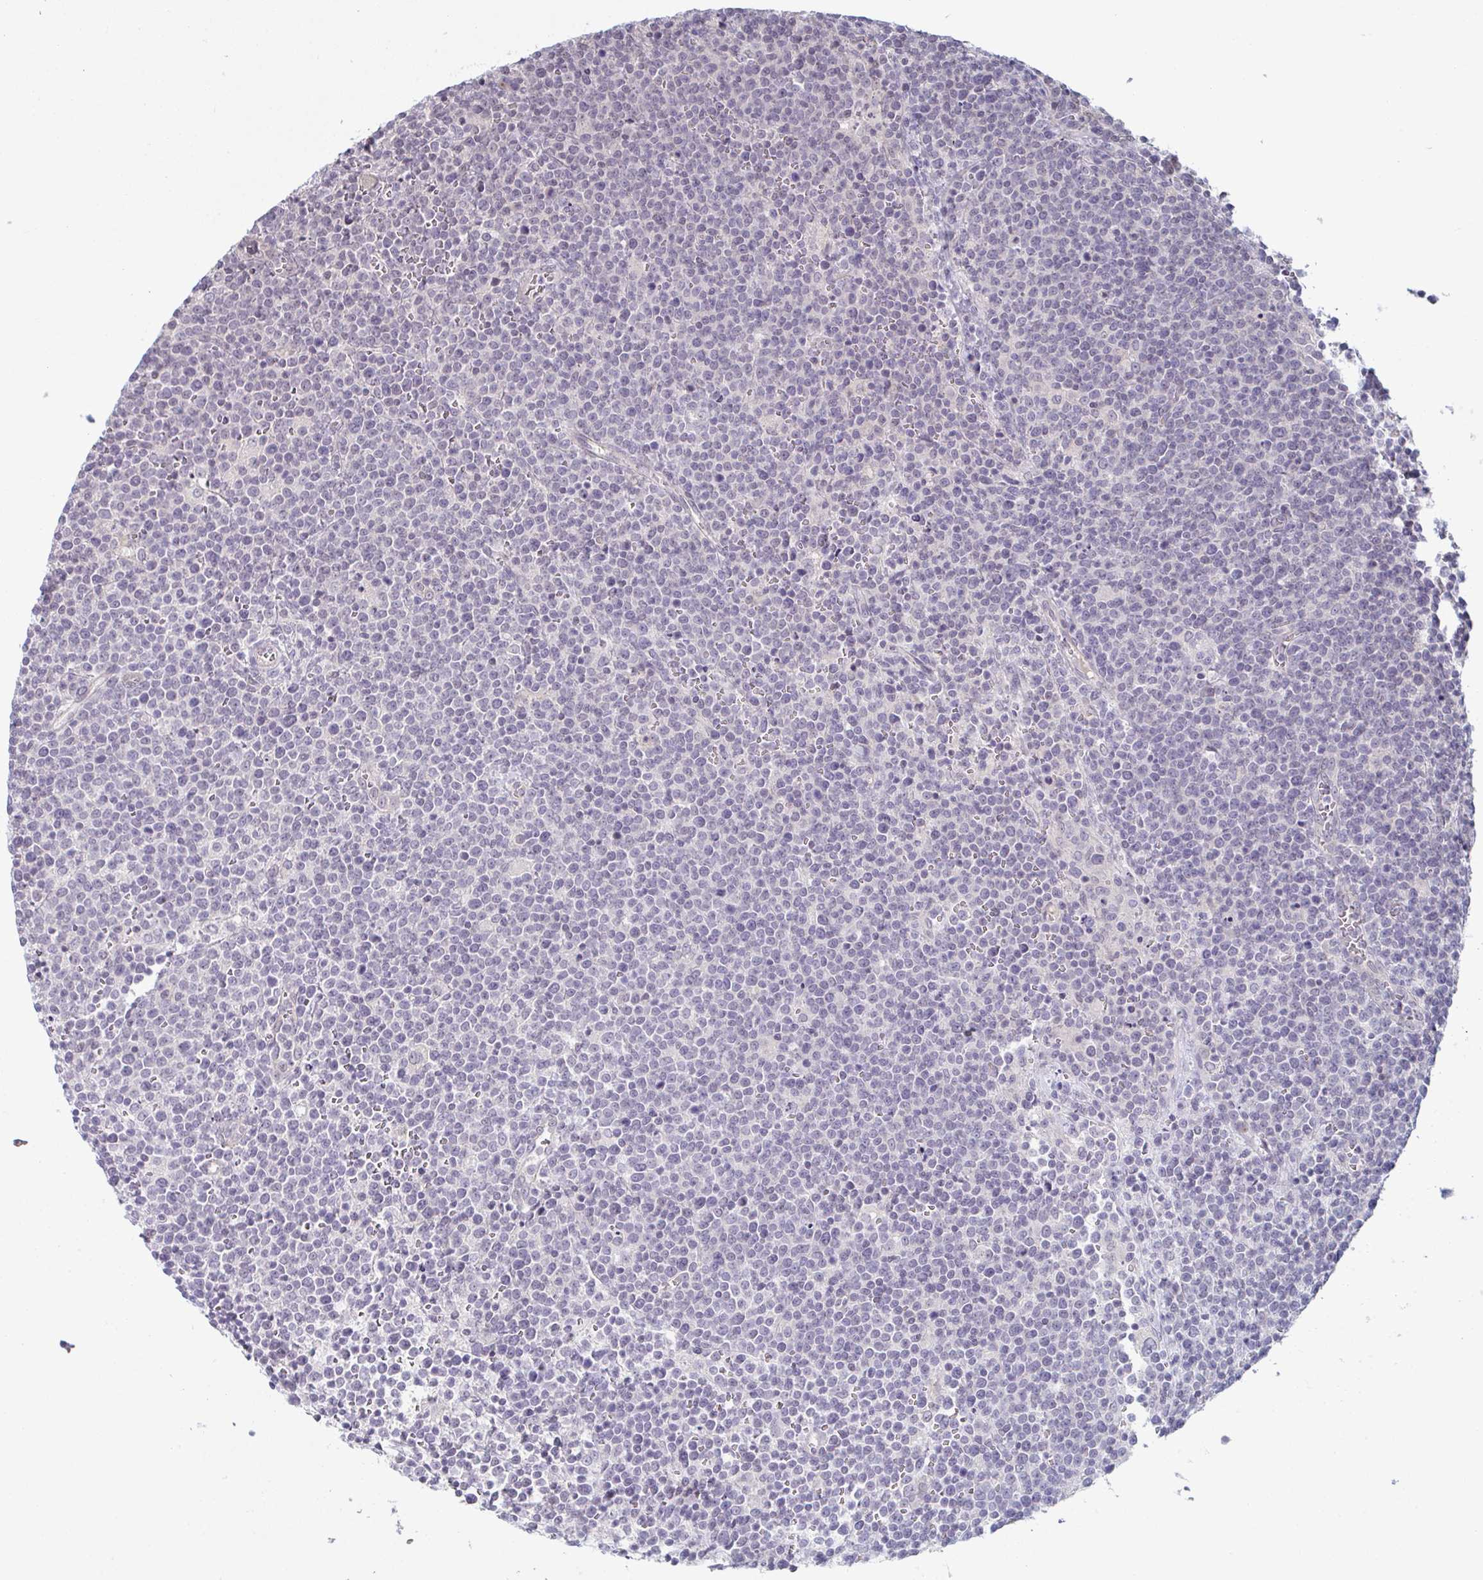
{"staining": {"intensity": "negative", "quantity": "none", "location": "none"}, "tissue": "lymphoma", "cell_type": "Tumor cells", "image_type": "cancer", "snomed": [{"axis": "morphology", "description": "Malignant lymphoma, non-Hodgkin's type, High grade"}, {"axis": "topography", "description": "Lymph node"}], "caption": "The photomicrograph displays no significant expression in tumor cells of lymphoma.", "gene": "ZNF214", "patient": {"sex": "male", "age": 61}}